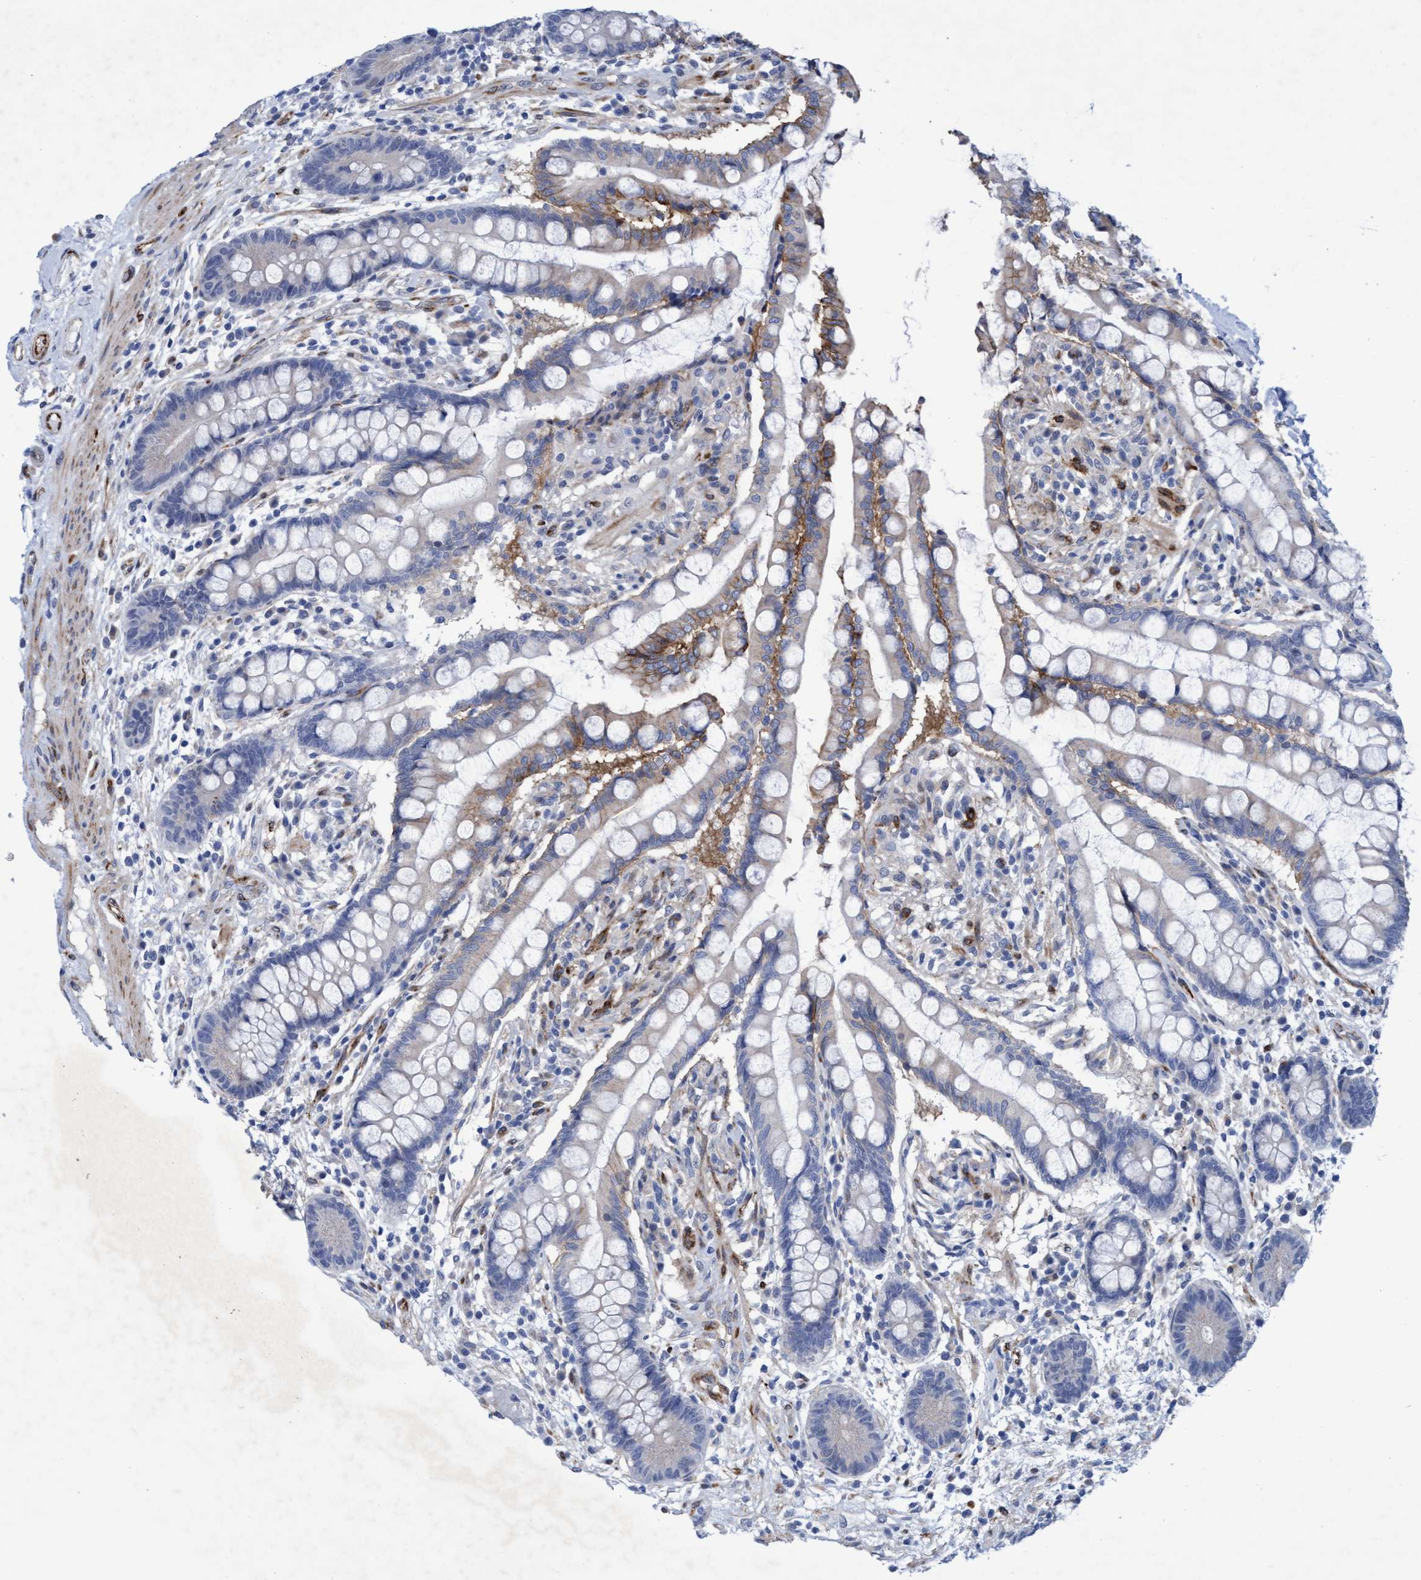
{"staining": {"intensity": "moderate", "quantity": "25%-75%", "location": "cytoplasmic/membranous"}, "tissue": "colon", "cell_type": "Endothelial cells", "image_type": "normal", "snomed": [{"axis": "morphology", "description": "Normal tissue, NOS"}, {"axis": "topography", "description": "Colon"}], "caption": "Protein analysis of normal colon demonstrates moderate cytoplasmic/membranous staining in about 25%-75% of endothelial cells.", "gene": "SLC43A2", "patient": {"sex": "male", "age": 73}}